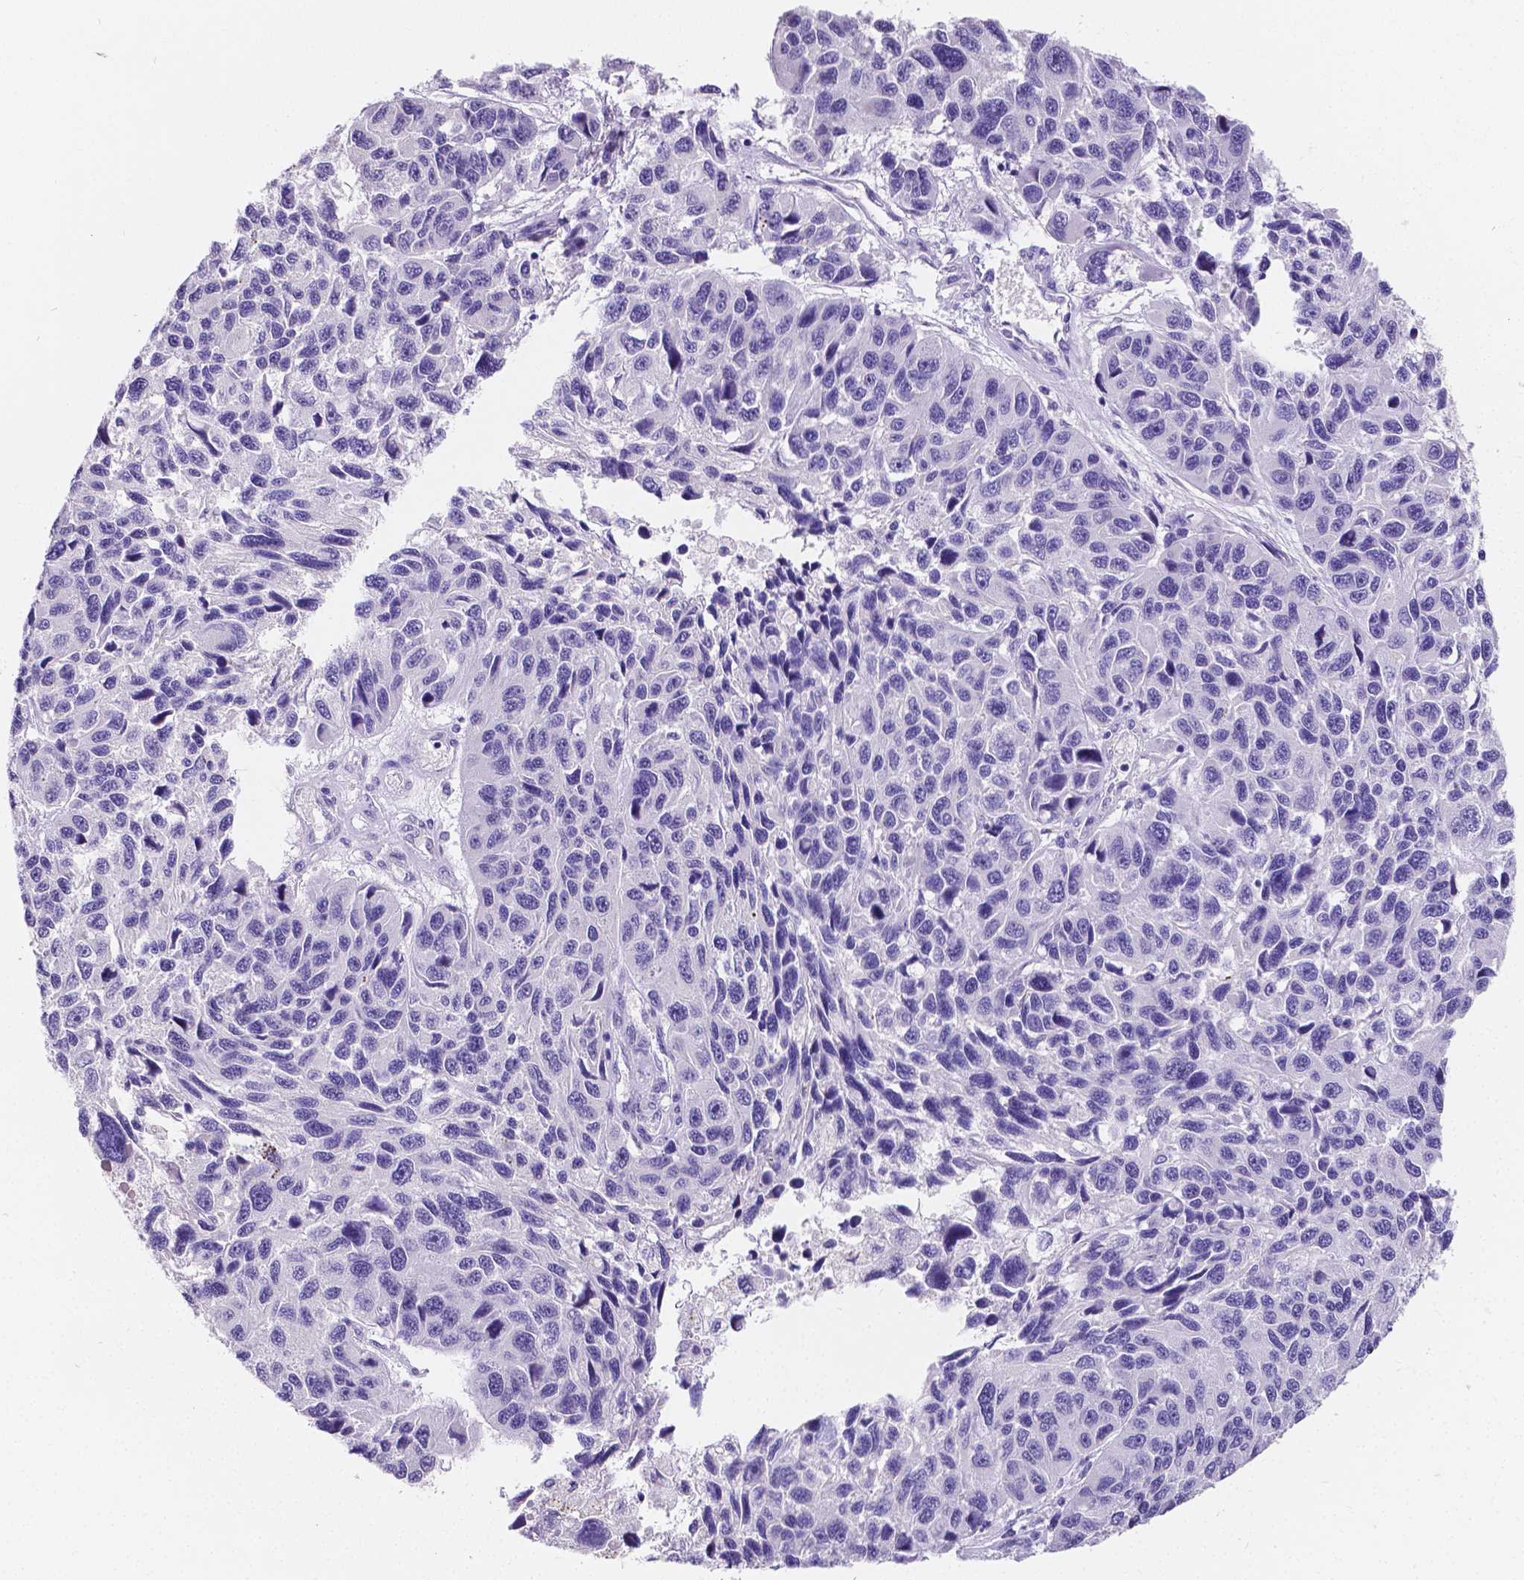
{"staining": {"intensity": "negative", "quantity": "none", "location": "none"}, "tissue": "melanoma", "cell_type": "Tumor cells", "image_type": "cancer", "snomed": [{"axis": "morphology", "description": "Malignant melanoma, NOS"}, {"axis": "topography", "description": "Skin"}], "caption": "The IHC image has no significant expression in tumor cells of malignant melanoma tissue.", "gene": "SATB2", "patient": {"sex": "male", "age": 53}}